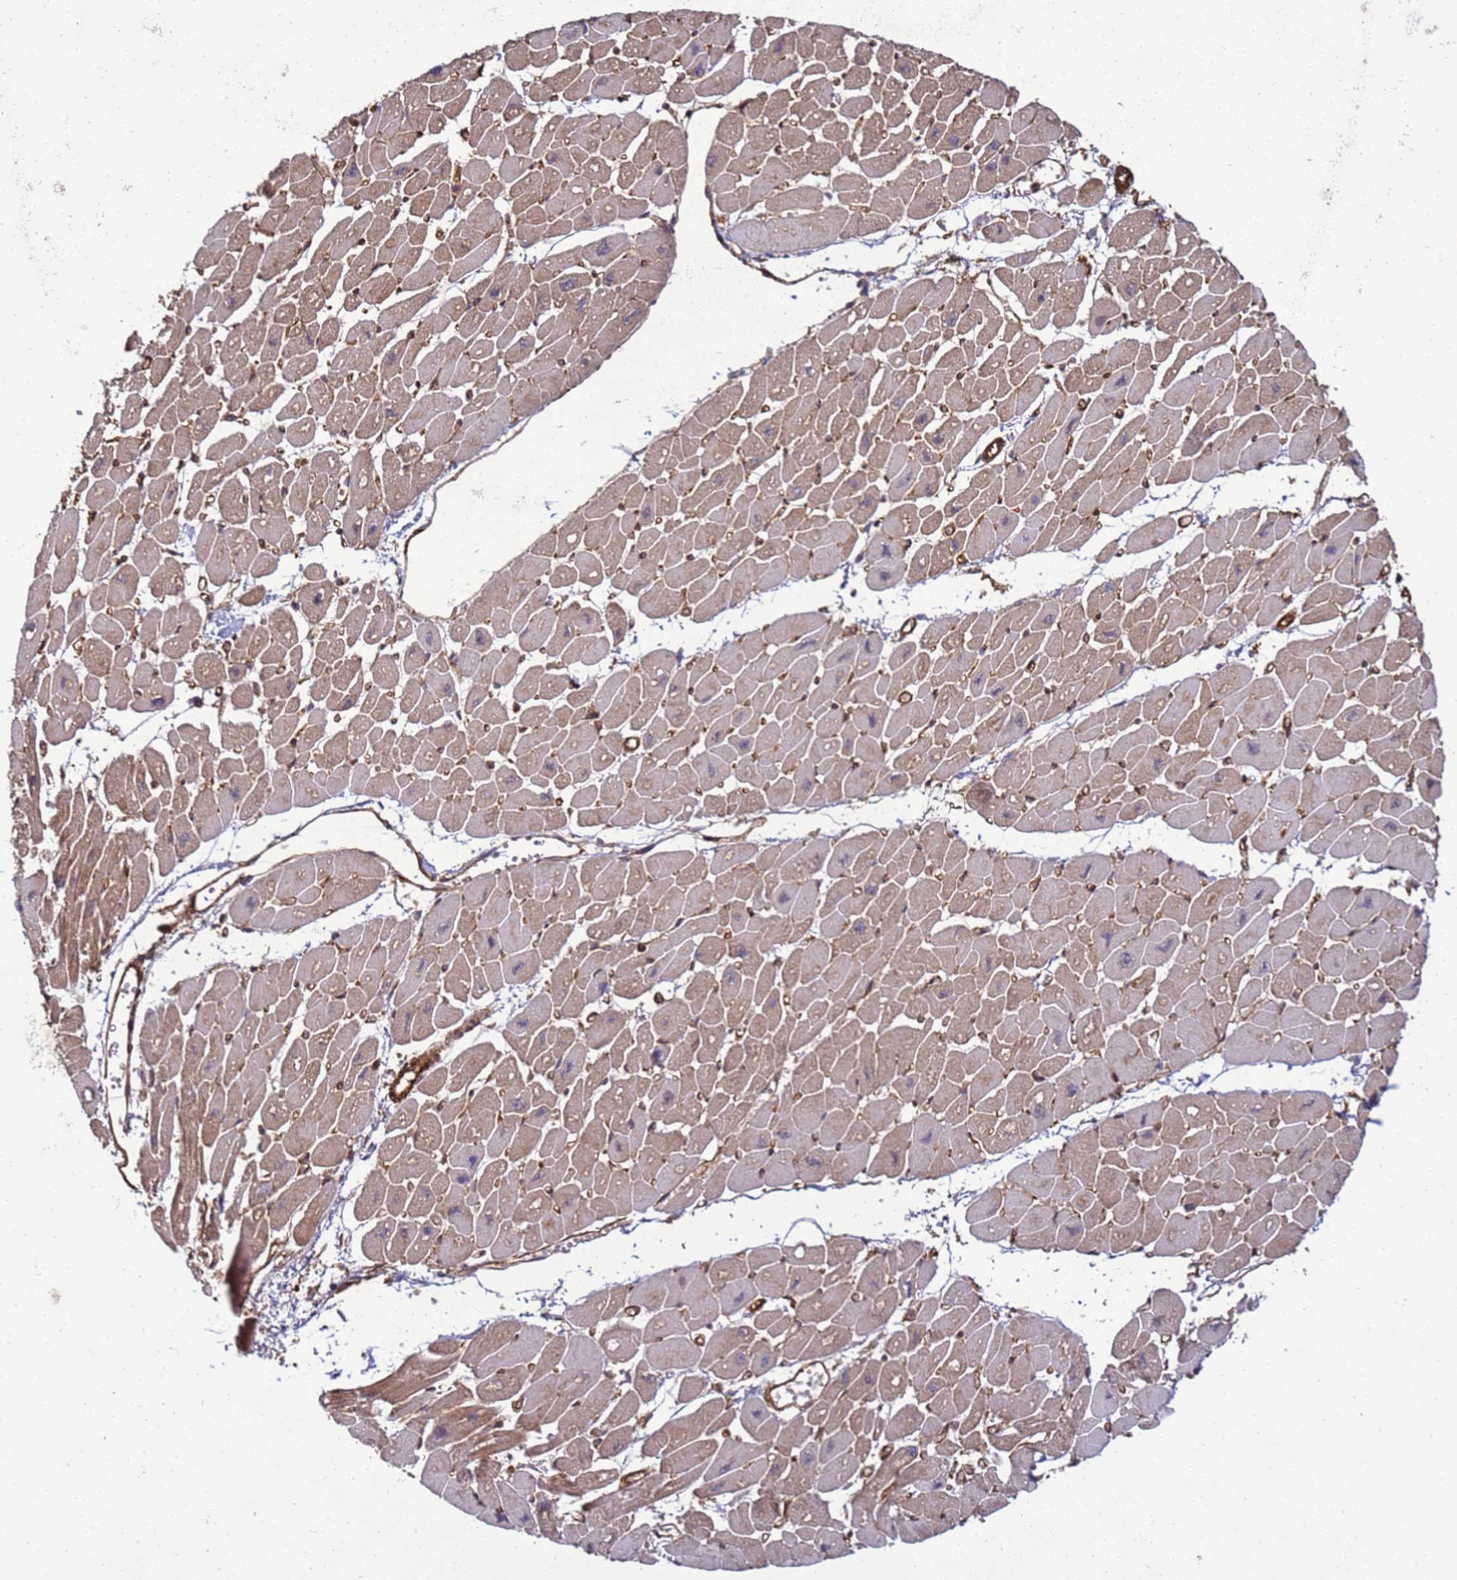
{"staining": {"intensity": "moderate", "quantity": ">75%", "location": "cytoplasmic/membranous"}, "tissue": "heart muscle", "cell_type": "Cardiomyocytes", "image_type": "normal", "snomed": [{"axis": "morphology", "description": "Normal tissue, NOS"}, {"axis": "topography", "description": "Heart"}], "caption": "Cardiomyocytes reveal medium levels of moderate cytoplasmic/membranous positivity in about >75% of cells in normal human heart muscle.", "gene": "CNOT1", "patient": {"sex": "female", "age": 54}}